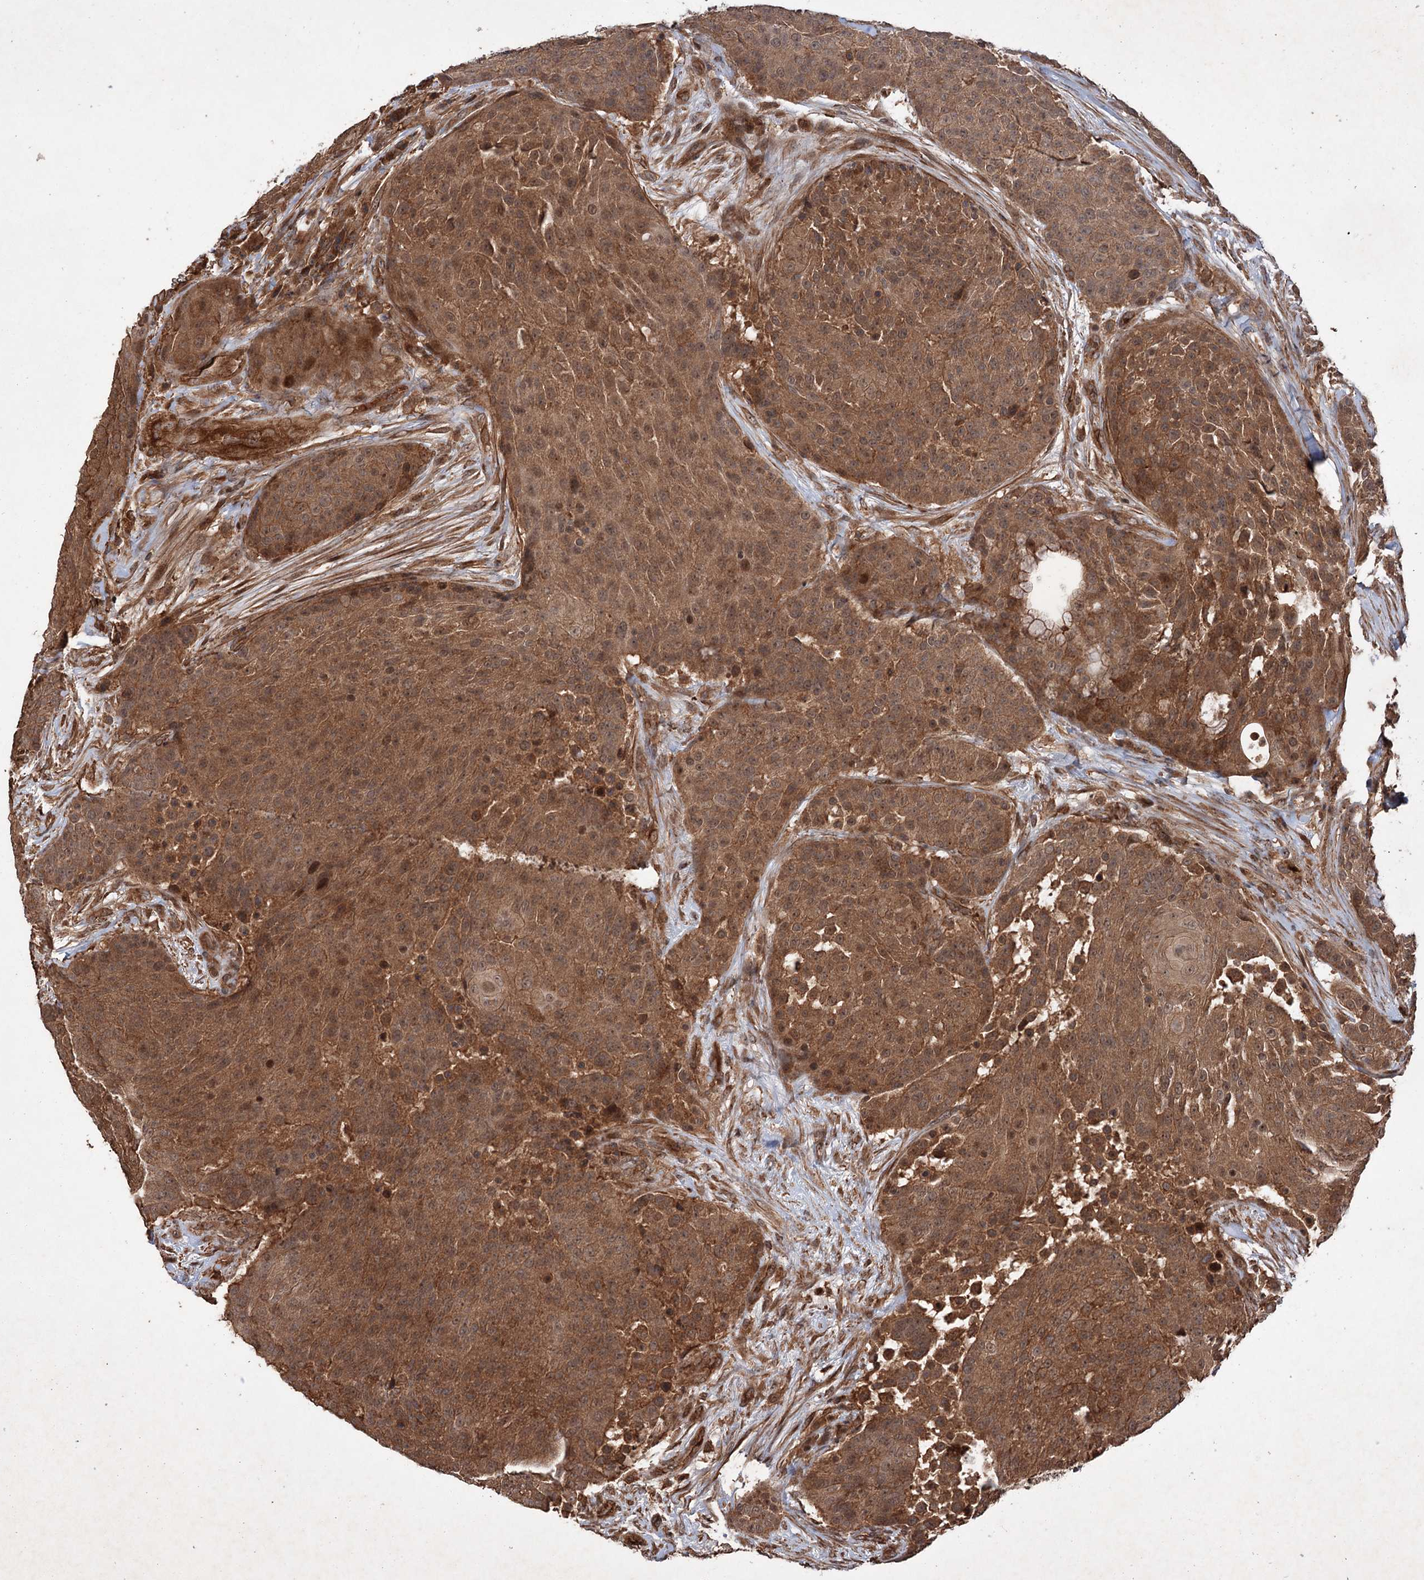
{"staining": {"intensity": "moderate", "quantity": ">75%", "location": "cytoplasmic/membranous,nuclear"}, "tissue": "urothelial cancer", "cell_type": "Tumor cells", "image_type": "cancer", "snomed": [{"axis": "morphology", "description": "Urothelial carcinoma, High grade"}, {"axis": "topography", "description": "Urinary bladder"}], "caption": "This is a photomicrograph of IHC staining of urothelial cancer, which shows moderate staining in the cytoplasmic/membranous and nuclear of tumor cells.", "gene": "ADK", "patient": {"sex": "female", "age": 63}}